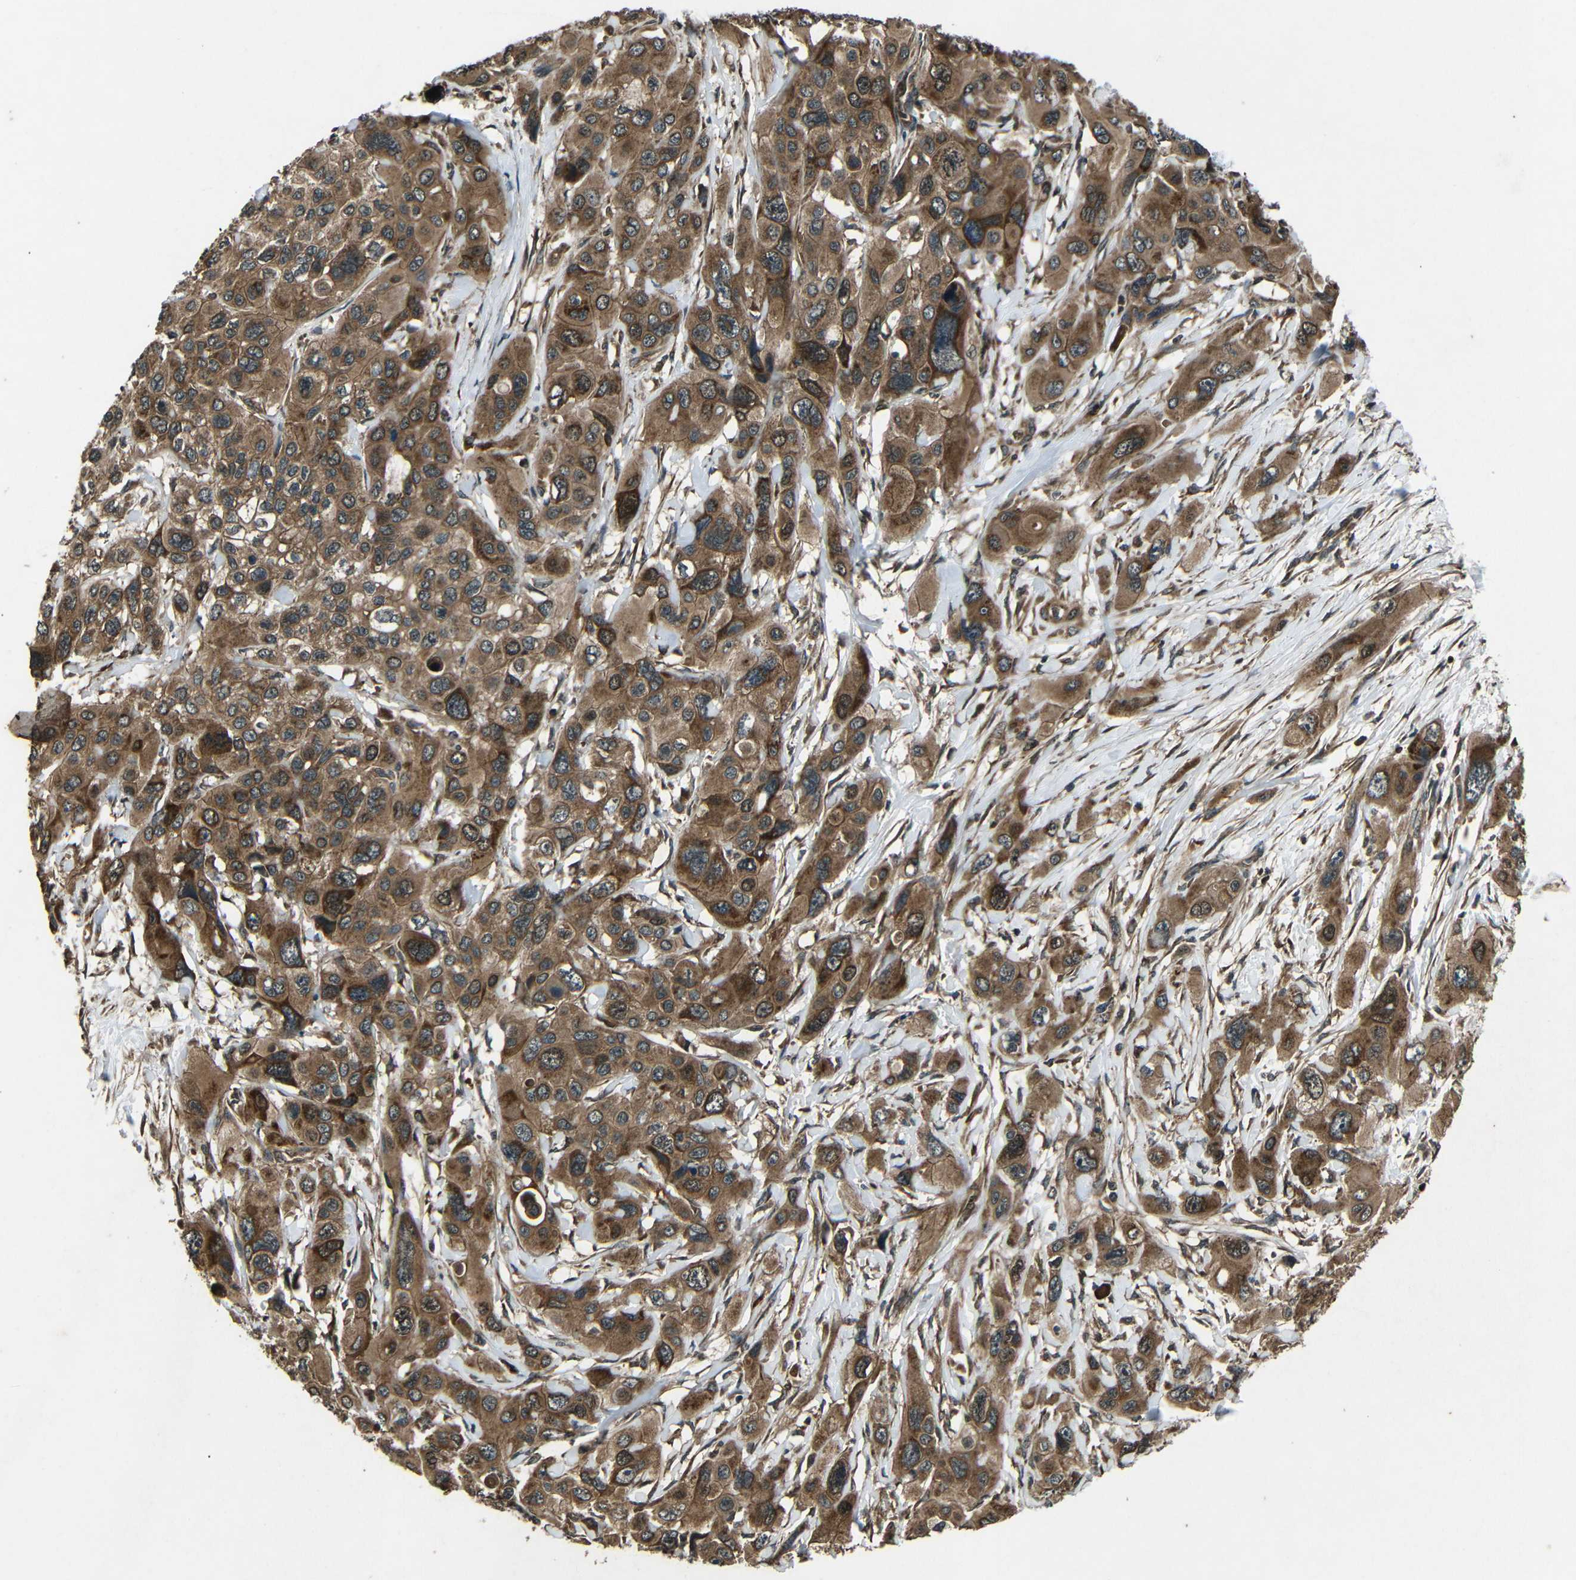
{"staining": {"intensity": "moderate", "quantity": ">75%", "location": "cytoplasmic/membranous,nuclear"}, "tissue": "pancreatic cancer", "cell_type": "Tumor cells", "image_type": "cancer", "snomed": [{"axis": "morphology", "description": "Adenocarcinoma, NOS"}, {"axis": "topography", "description": "Pancreas"}], "caption": "Pancreatic cancer stained with a brown dye exhibits moderate cytoplasmic/membranous and nuclear positive expression in approximately >75% of tumor cells.", "gene": "PLK2", "patient": {"sex": "male", "age": 73}}